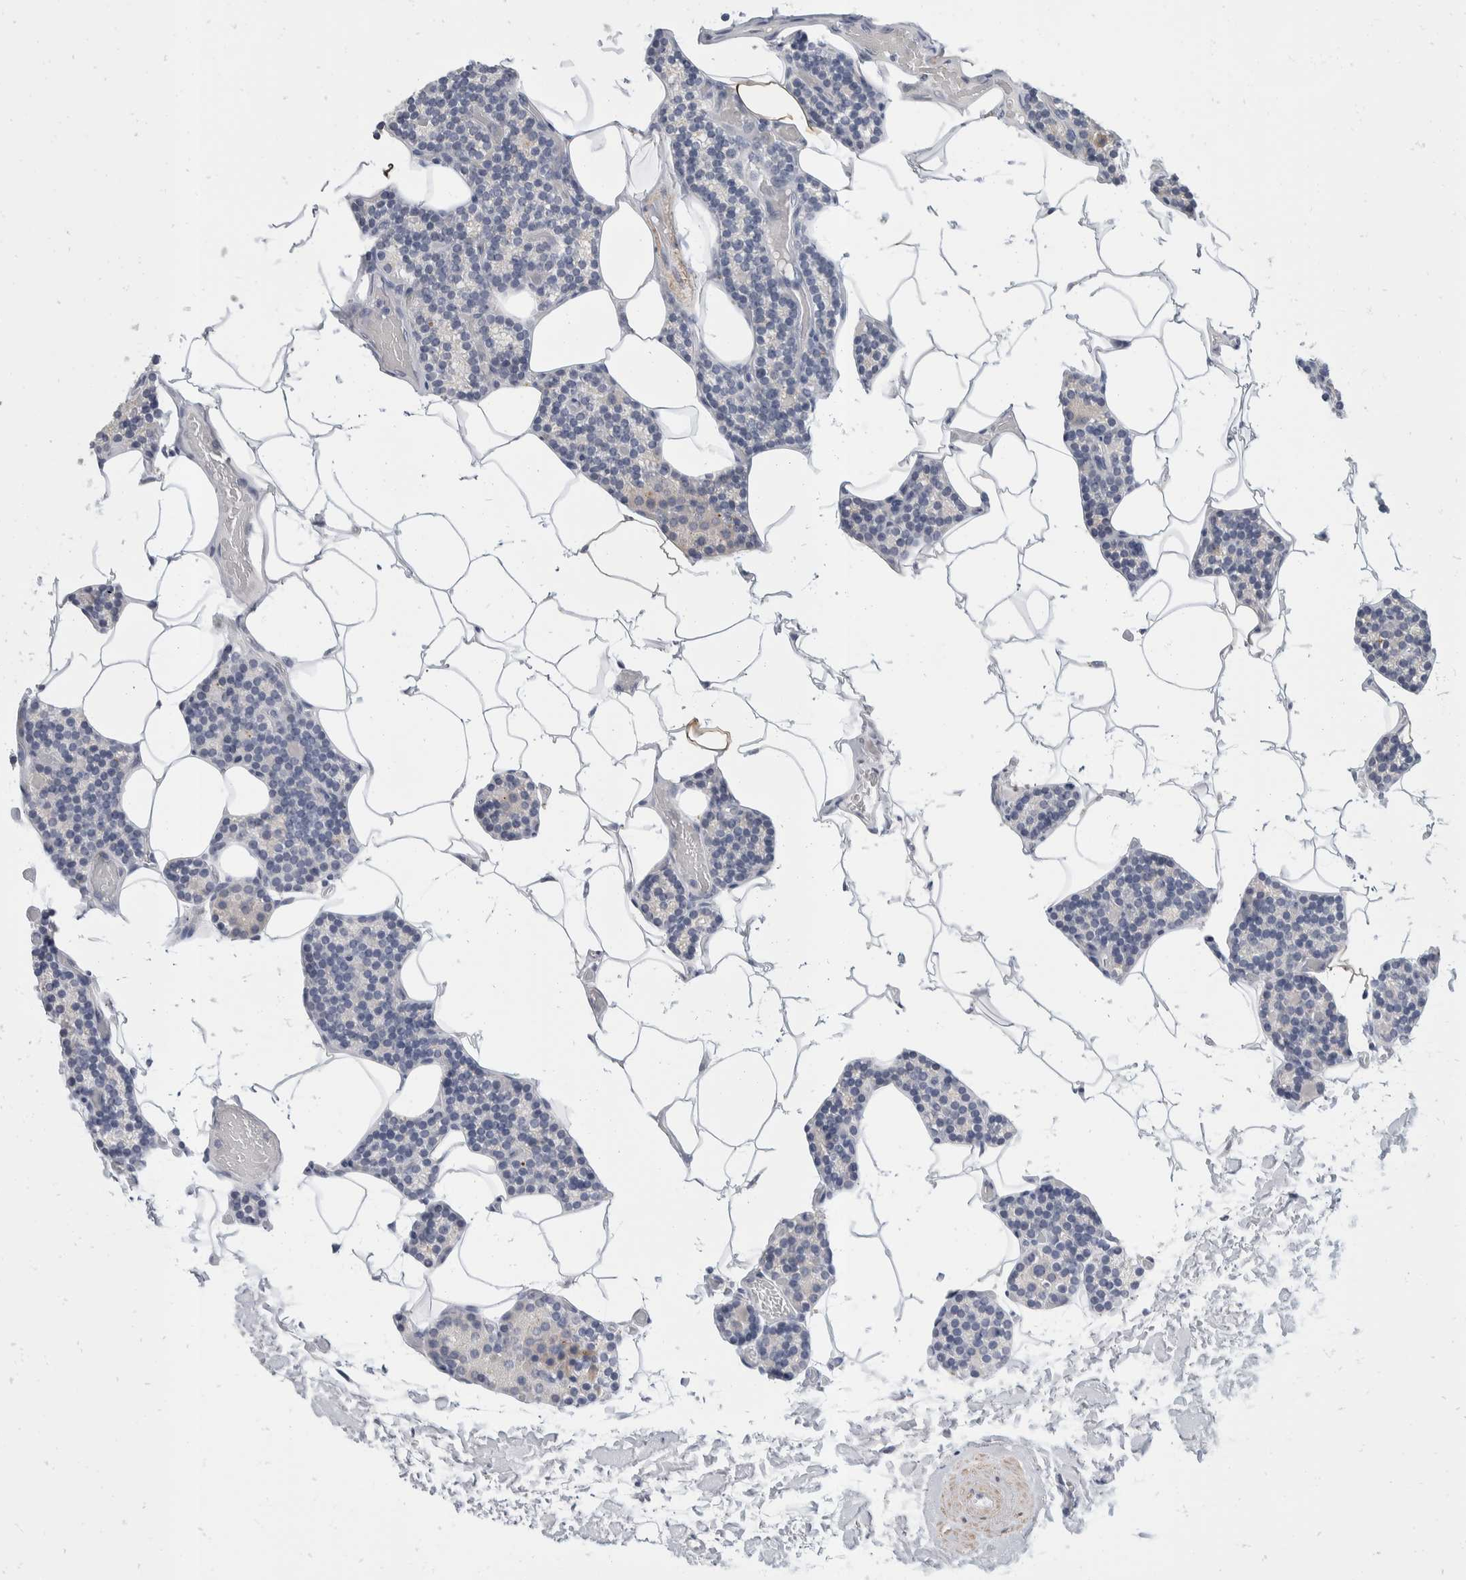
{"staining": {"intensity": "negative", "quantity": "none", "location": "none"}, "tissue": "parathyroid gland", "cell_type": "Glandular cells", "image_type": "normal", "snomed": [{"axis": "morphology", "description": "Normal tissue, NOS"}, {"axis": "topography", "description": "Parathyroid gland"}], "caption": "IHC image of benign parathyroid gland: parathyroid gland stained with DAB demonstrates no significant protein positivity in glandular cells.", "gene": "CATSPERD", "patient": {"sex": "male", "age": 52}}